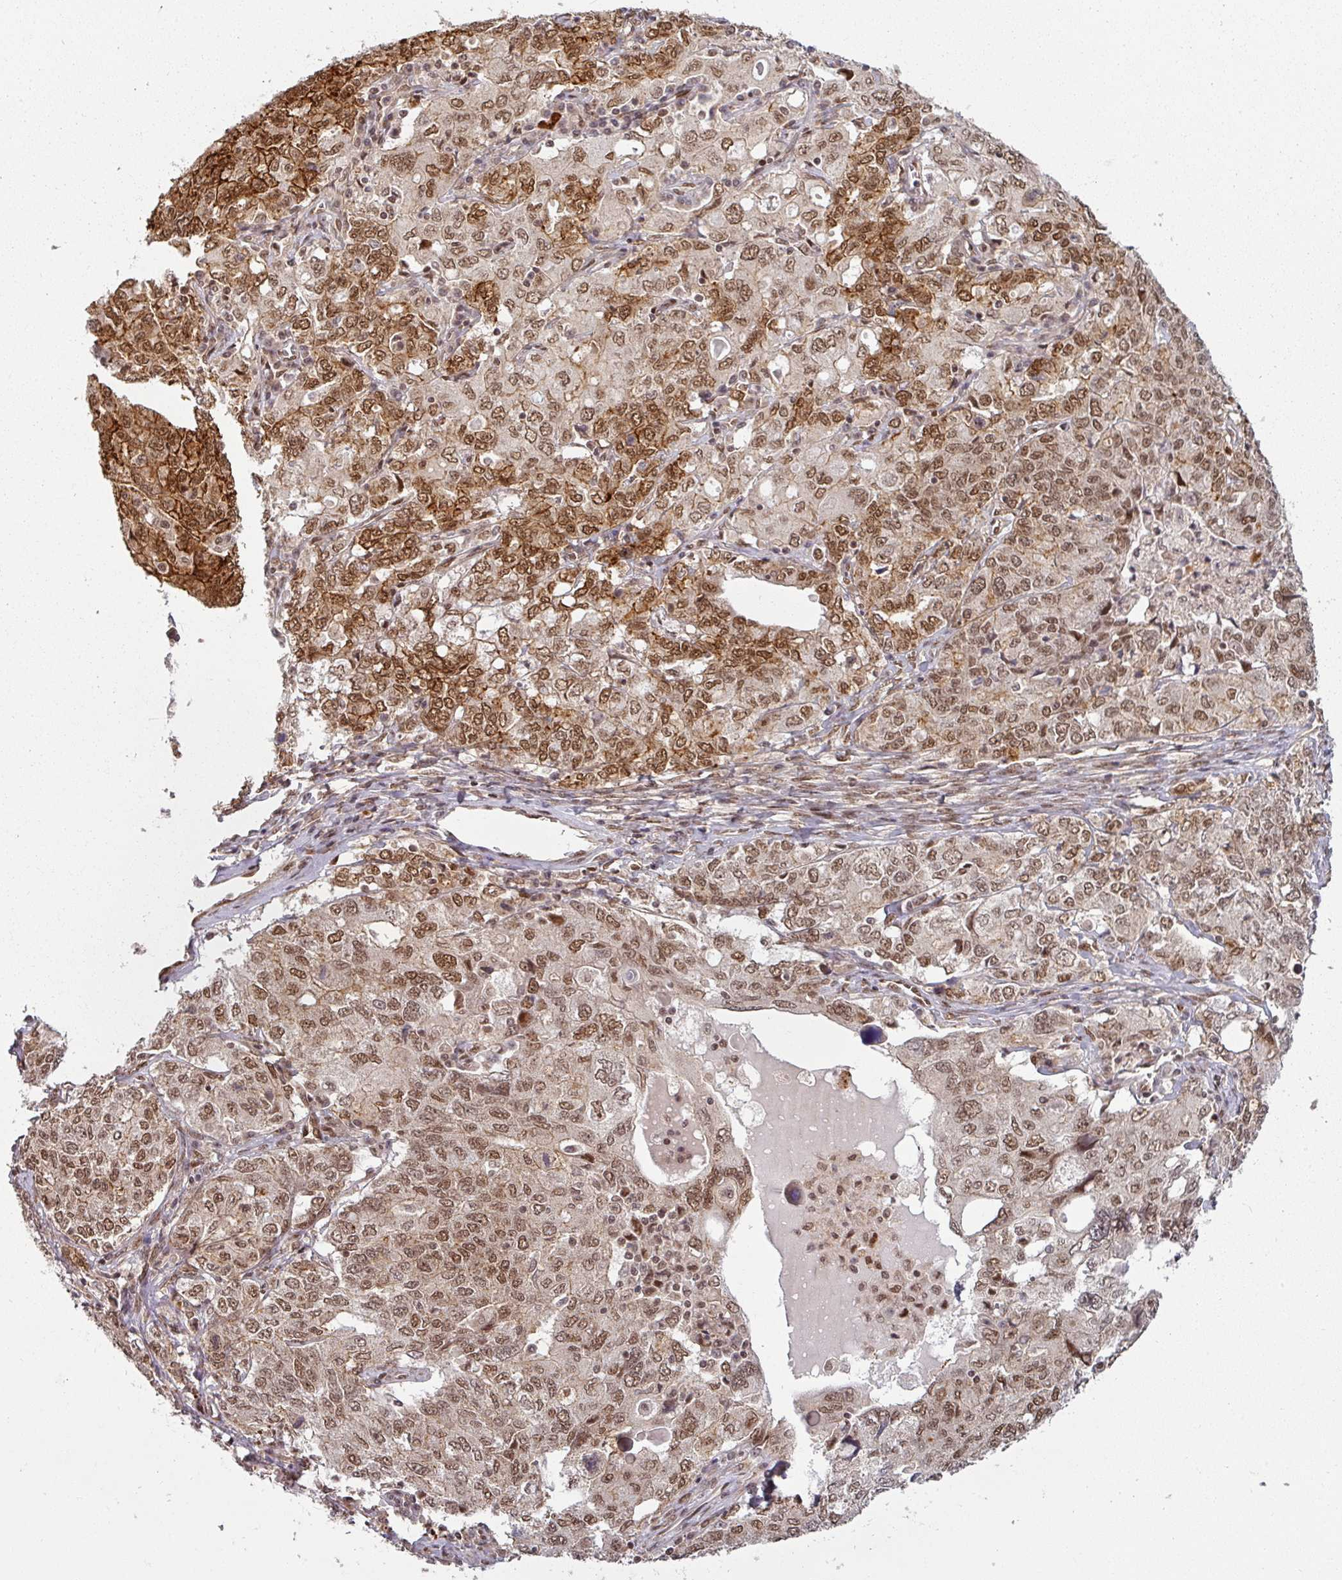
{"staining": {"intensity": "moderate", "quantity": ">75%", "location": "nuclear"}, "tissue": "ovarian cancer", "cell_type": "Tumor cells", "image_type": "cancer", "snomed": [{"axis": "morphology", "description": "Carcinoma, endometroid"}, {"axis": "topography", "description": "Ovary"}], "caption": "Immunohistochemistry (IHC) histopathology image of neoplastic tissue: ovarian cancer stained using IHC demonstrates medium levels of moderate protein expression localized specifically in the nuclear of tumor cells, appearing as a nuclear brown color.", "gene": "SIK3", "patient": {"sex": "female", "age": 62}}